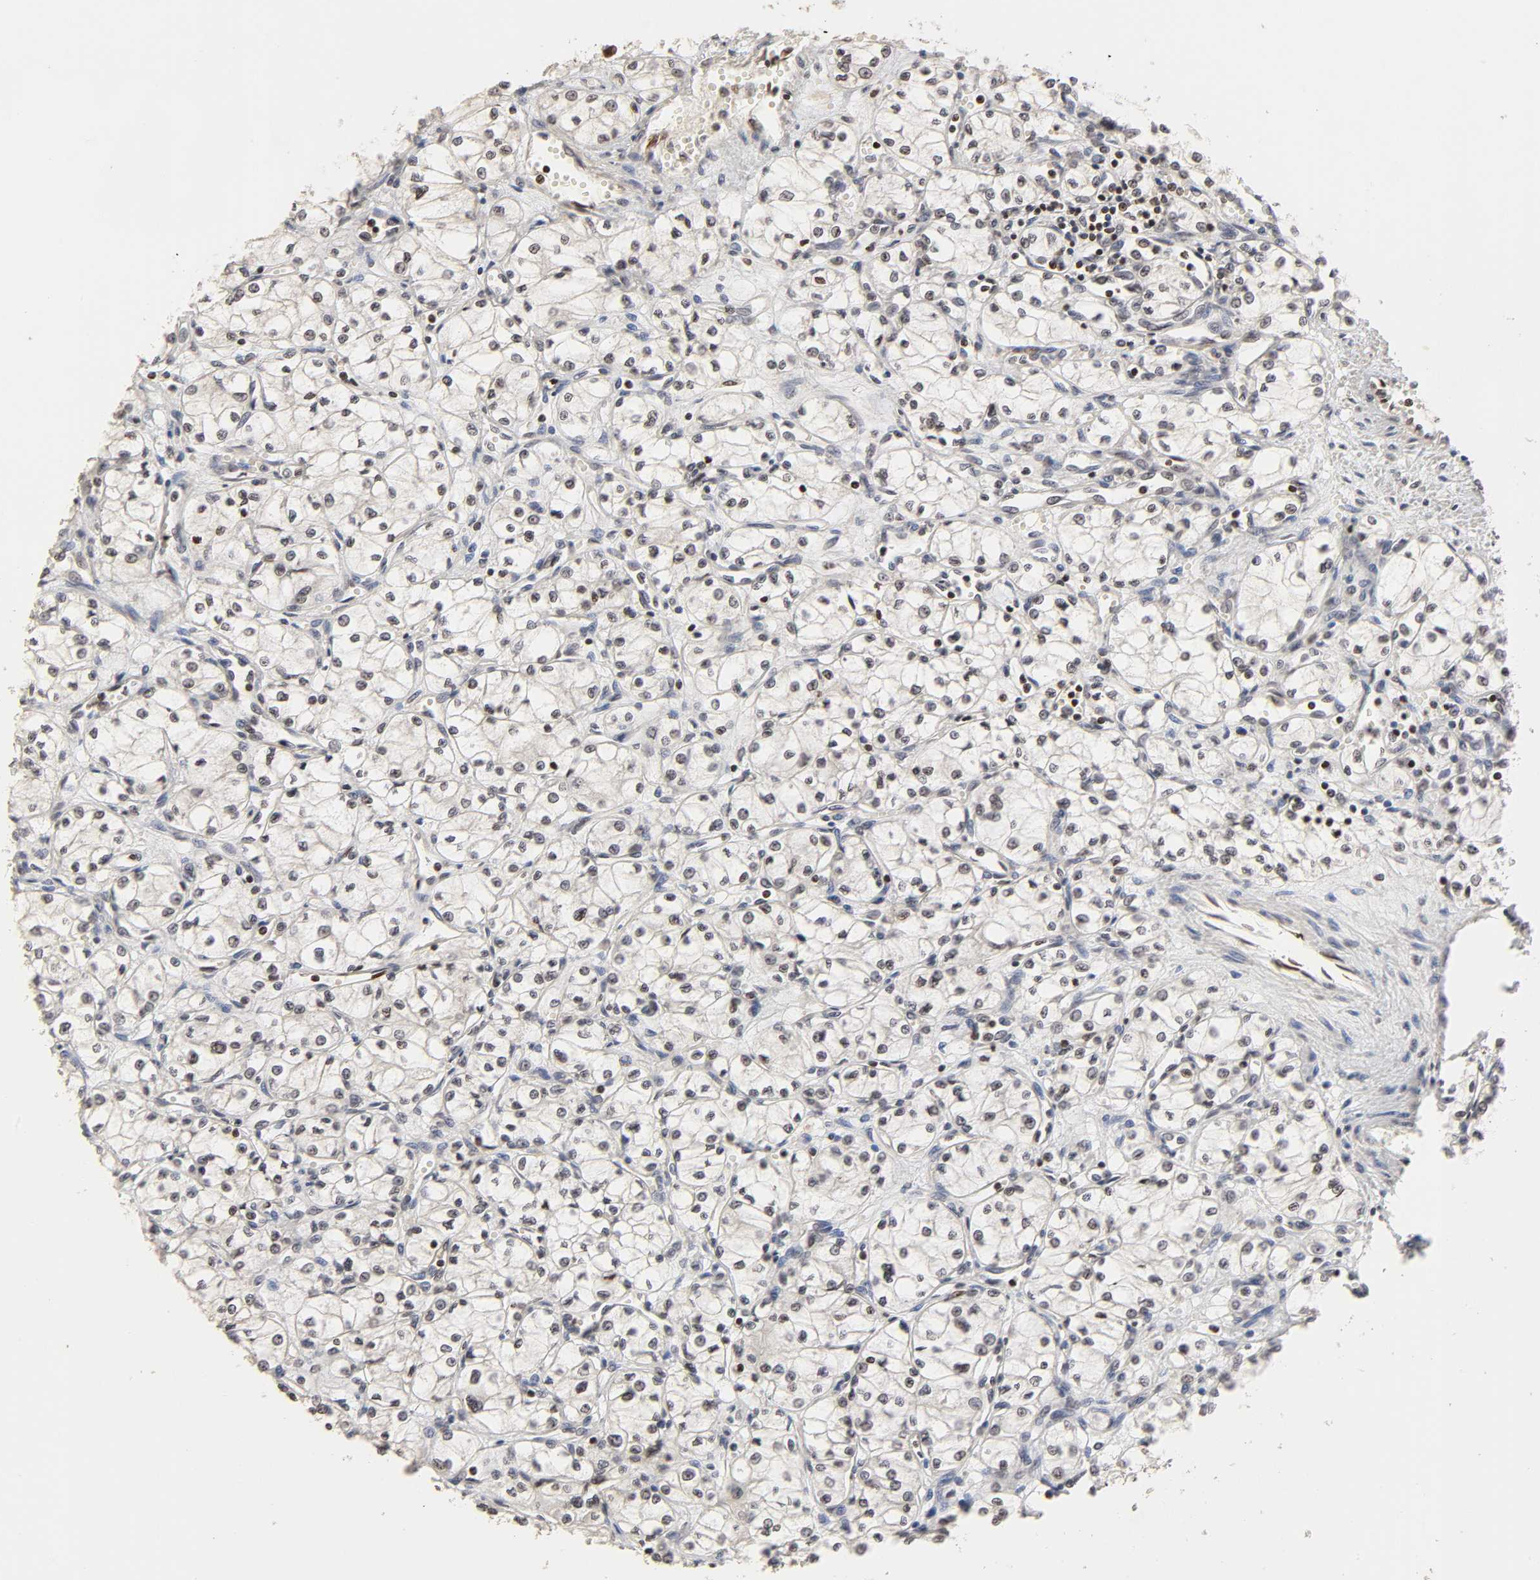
{"staining": {"intensity": "negative", "quantity": "none", "location": "none"}, "tissue": "renal cancer", "cell_type": "Tumor cells", "image_type": "cancer", "snomed": [{"axis": "morphology", "description": "Normal tissue, NOS"}, {"axis": "morphology", "description": "Adenocarcinoma, NOS"}, {"axis": "topography", "description": "Kidney"}], "caption": "High power microscopy micrograph of an immunohistochemistry micrograph of adenocarcinoma (renal), revealing no significant expression in tumor cells.", "gene": "ZNF473", "patient": {"sex": "male", "age": 59}}